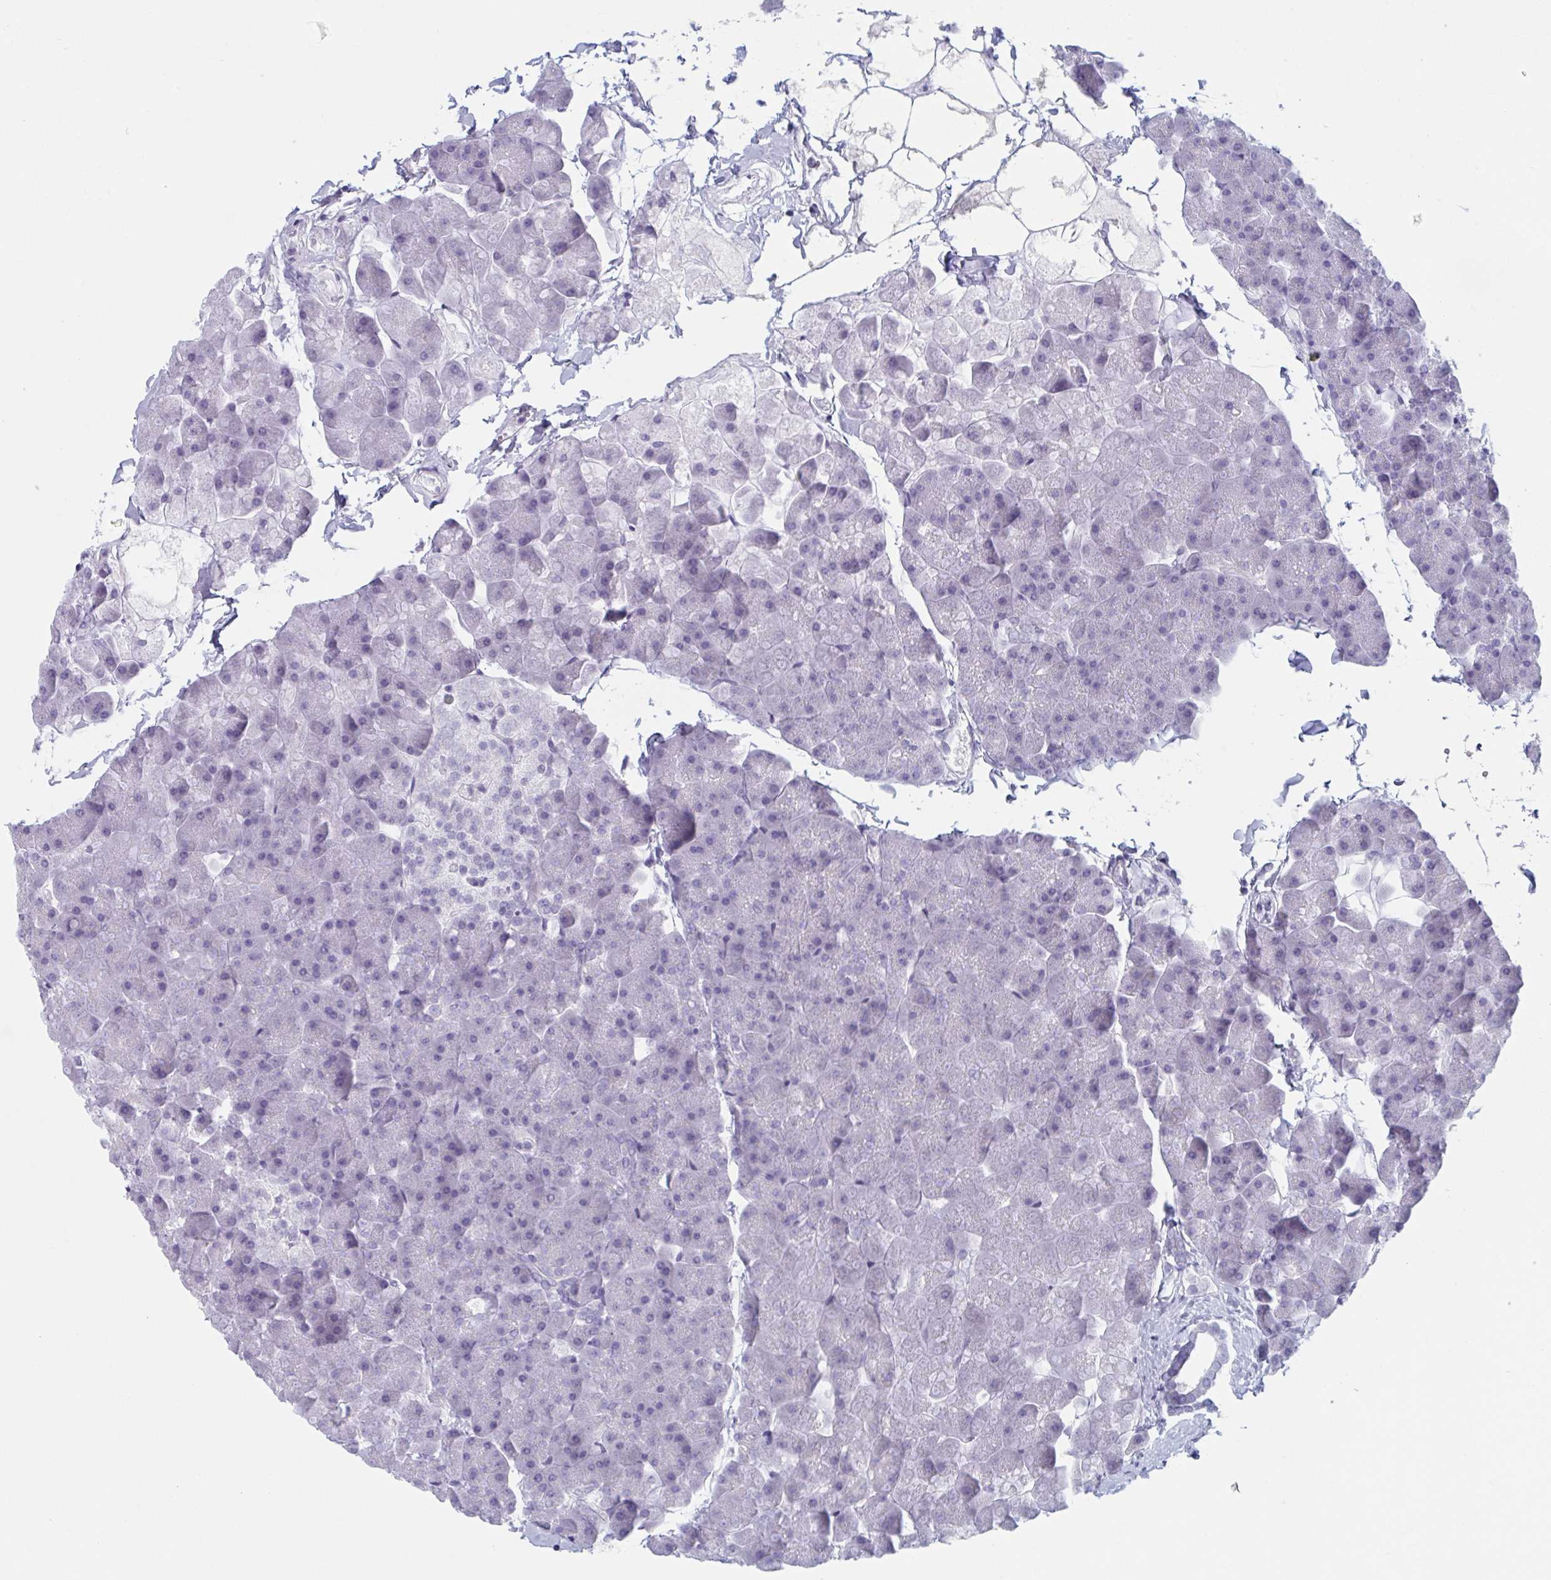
{"staining": {"intensity": "negative", "quantity": "none", "location": "none"}, "tissue": "pancreas", "cell_type": "Exocrine glandular cells", "image_type": "normal", "snomed": [{"axis": "morphology", "description": "Normal tissue, NOS"}, {"axis": "topography", "description": "Pancreas"}], "caption": "DAB (3,3'-diaminobenzidine) immunohistochemical staining of unremarkable human pancreas shows no significant positivity in exocrine glandular cells.", "gene": "HSD11B2", "patient": {"sex": "male", "age": 35}}